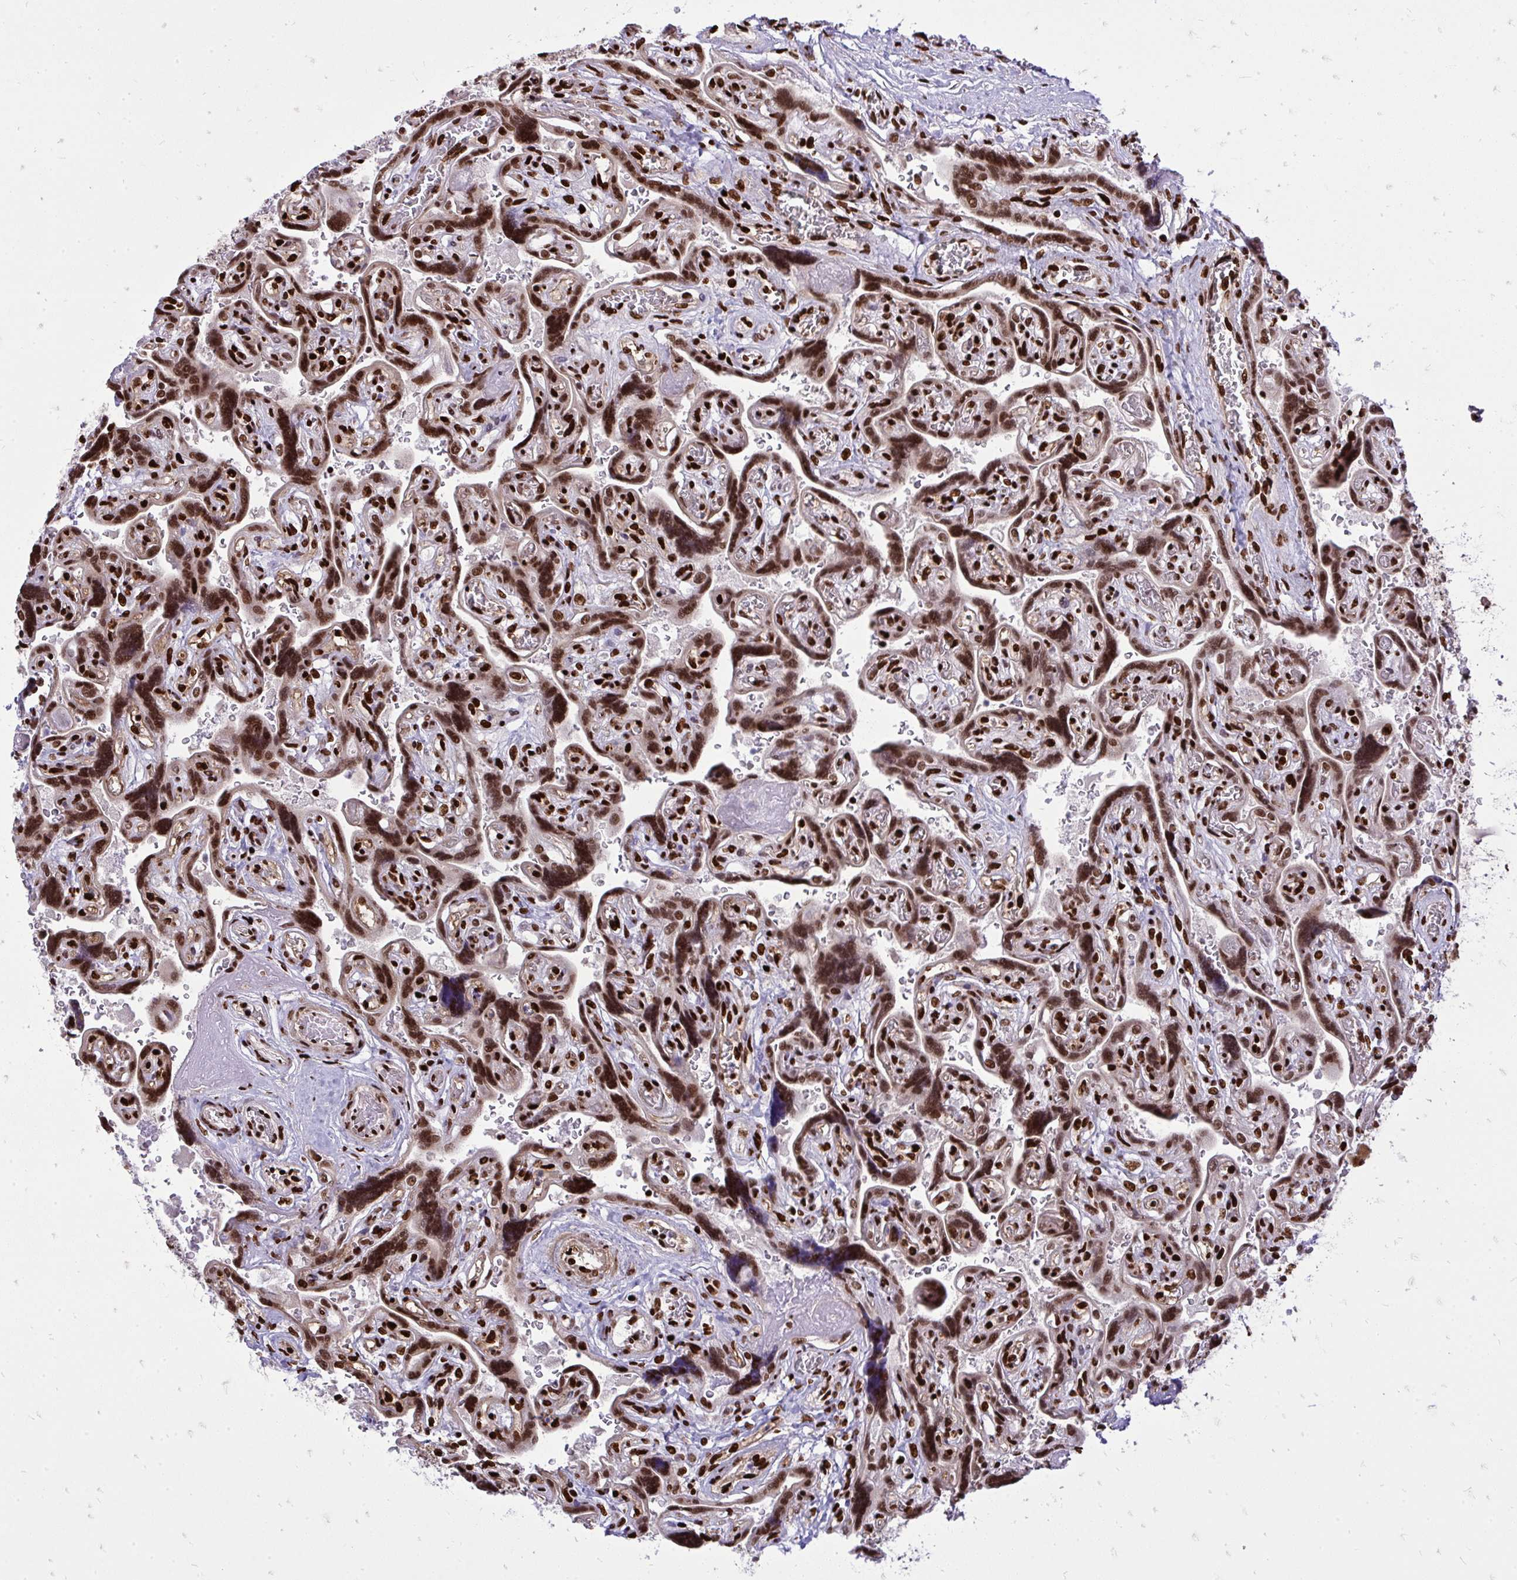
{"staining": {"intensity": "strong", "quantity": ">75%", "location": "nuclear"}, "tissue": "placenta", "cell_type": "Decidual cells", "image_type": "normal", "snomed": [{"axis": "morphology", "description": "Normal tissue, NOS"}, {"axis": "topography", "description": "Placenta"}], "caption": "Immunohistochemistry (IHC) of benign human placenta demonstrates high levels of strong nuclear expression in approximately >75% of decidual cells. (Brightfield microscopy of DAB IHC at high magnification).", "gene": "TBL1Y", "patient": {"sex": "female", "age": 32}}